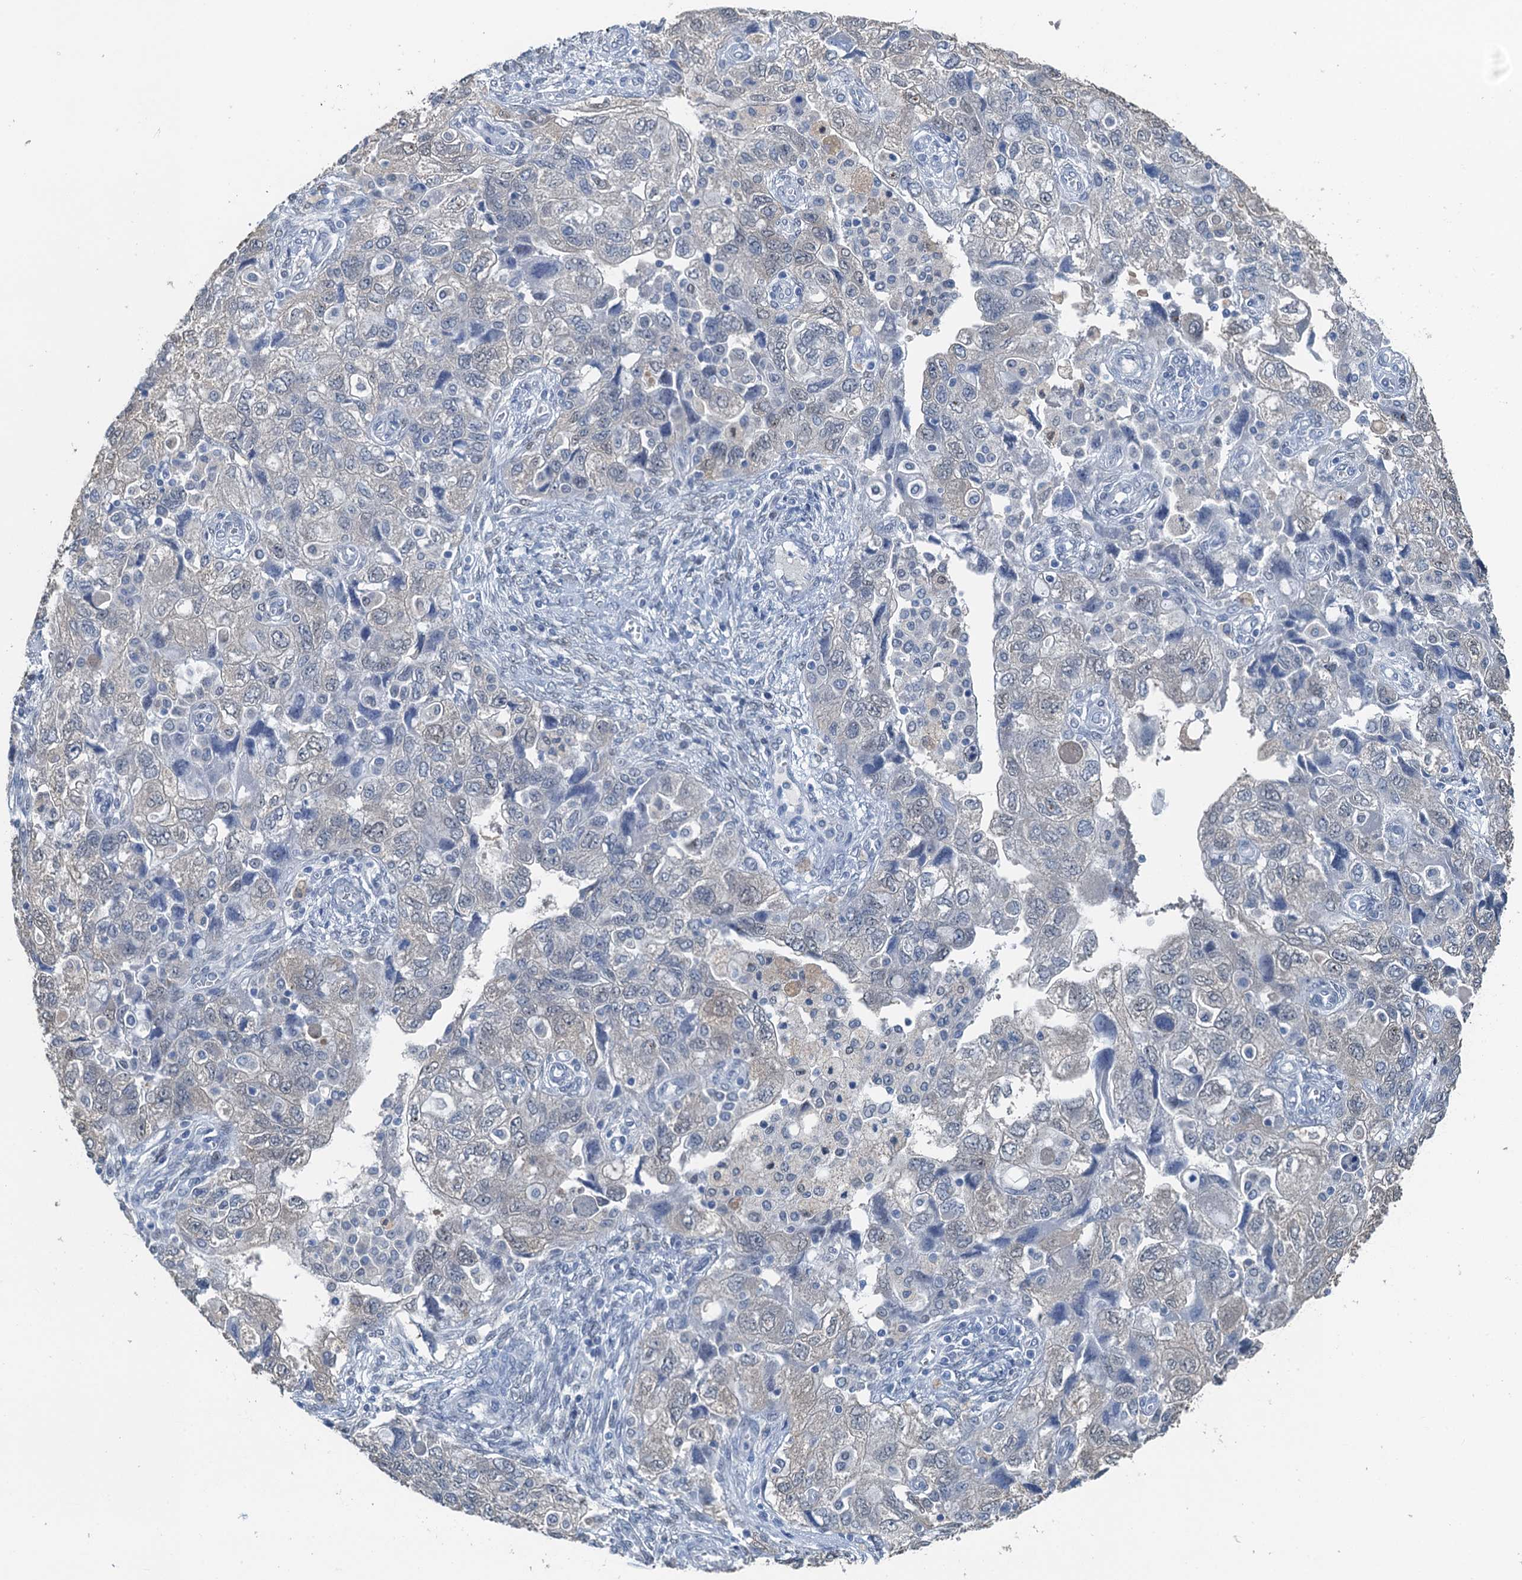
{"staining": {"intensity": "negative", "quantity": "none", "location": "none"}, "tissue": "ovarian cancer", "cell_type": "Tumor cells", "image_type": "cancer", "snomed": [{"axis": "morphology", "description": "Carcinoma, NOS"}, {"axis": "morphology", "description": "Cystadenocarcinoma, serous, NOS"}, {"axis": "topography", "description": "Ovary"}], "caption": "Tumor cells are negative for protein expression in human carcinoma (ovarian). (Brightfield microscopy of DAB immunohistochemistry at high magnification).", "gene": "AHCY", "patient": {"sex": "female", "age": 69}}